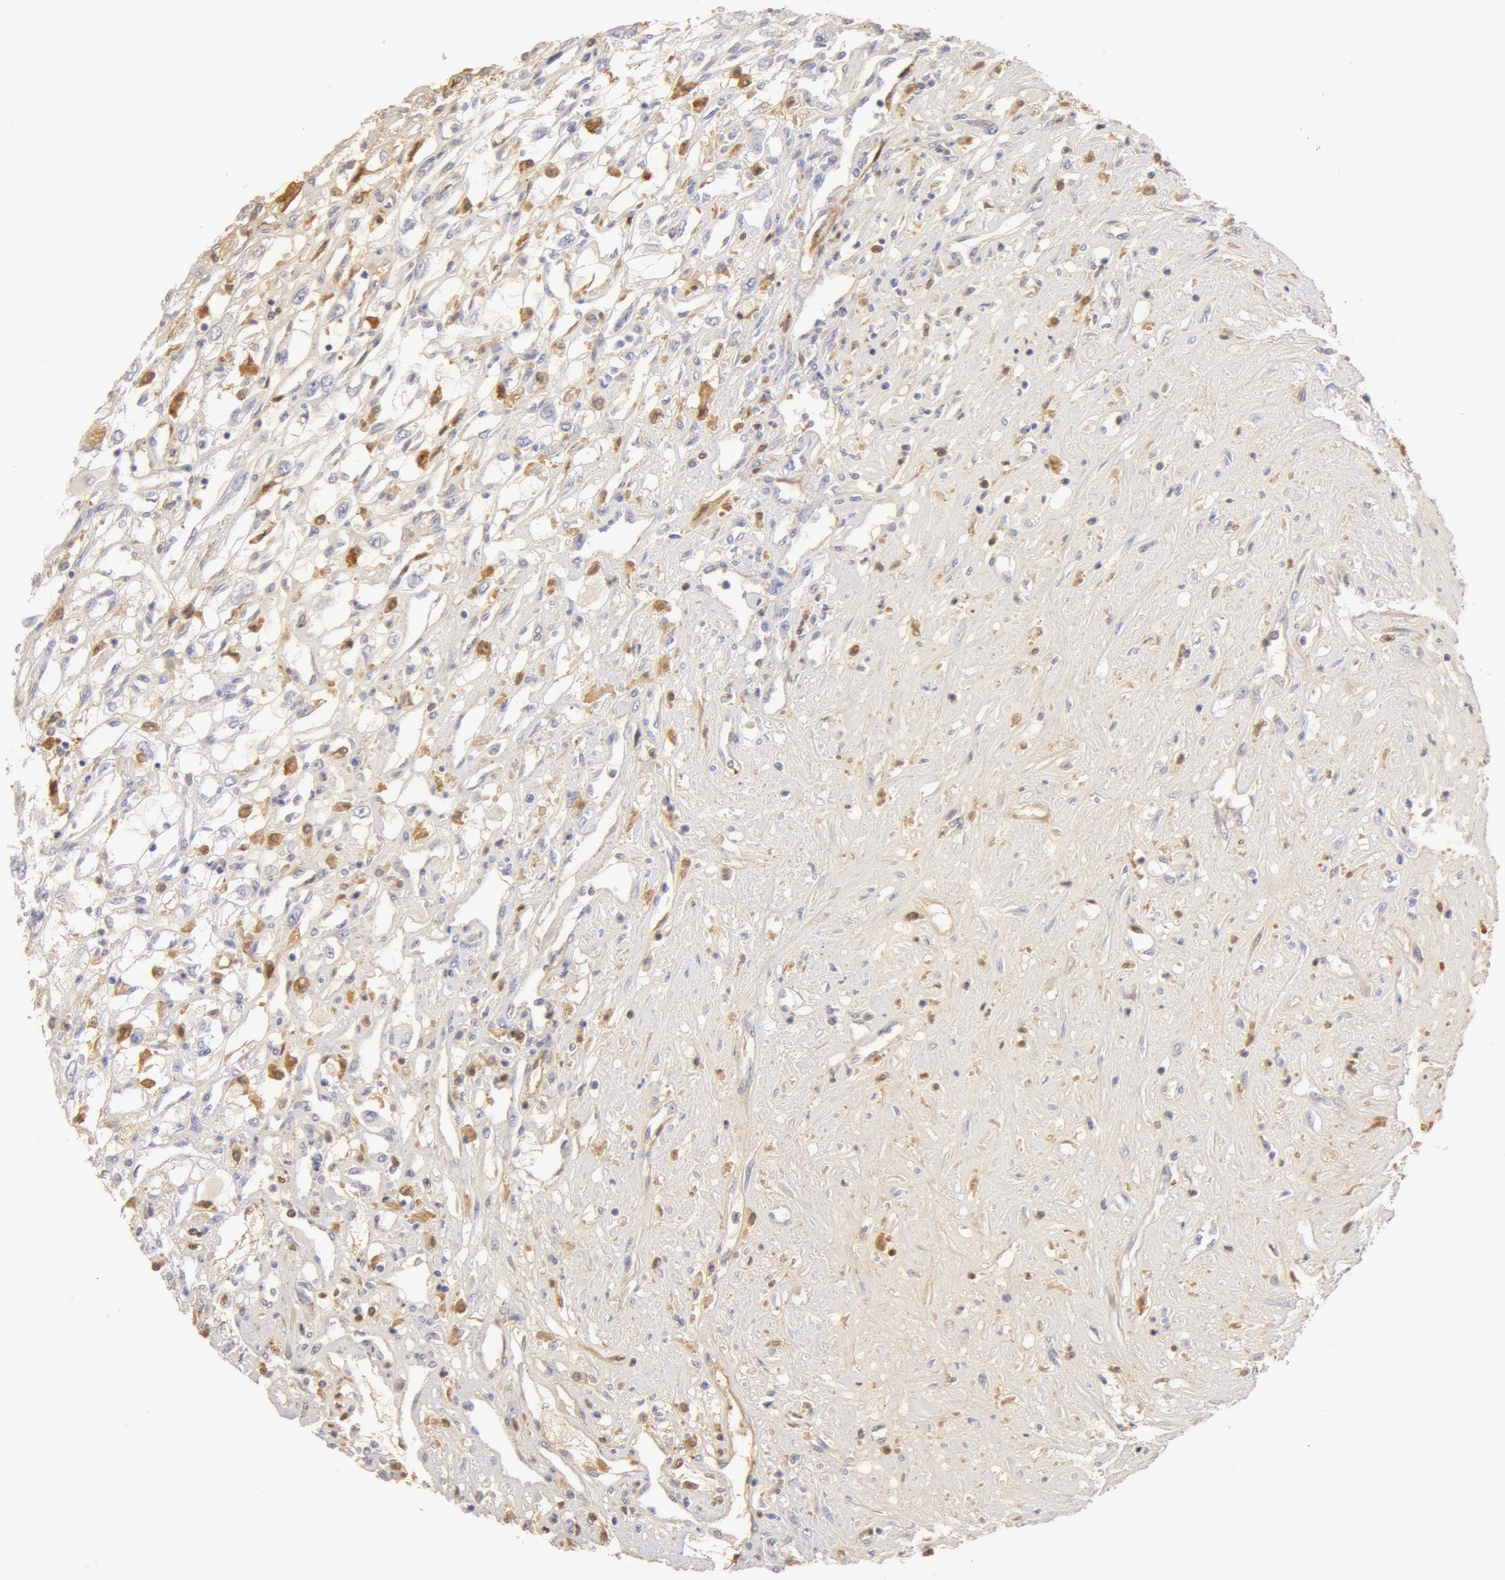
{"staining": {"intensity": "negative", "quantity": "none", "location": "none"}, "tissue": "renal cancer", "cell_type": "Tumor cells", "image_type": "cancer", "snomed": [{"axis": "morphology", "description": "Adenocarcinoma, NOS"}, {"axis": "topography", "description": "Kidney"}], "caption": "Tumor cells are negative for brown protein staining in renal cancer.", "gene": "AHSG", "patient": {"sex": "male", "age": 57}}